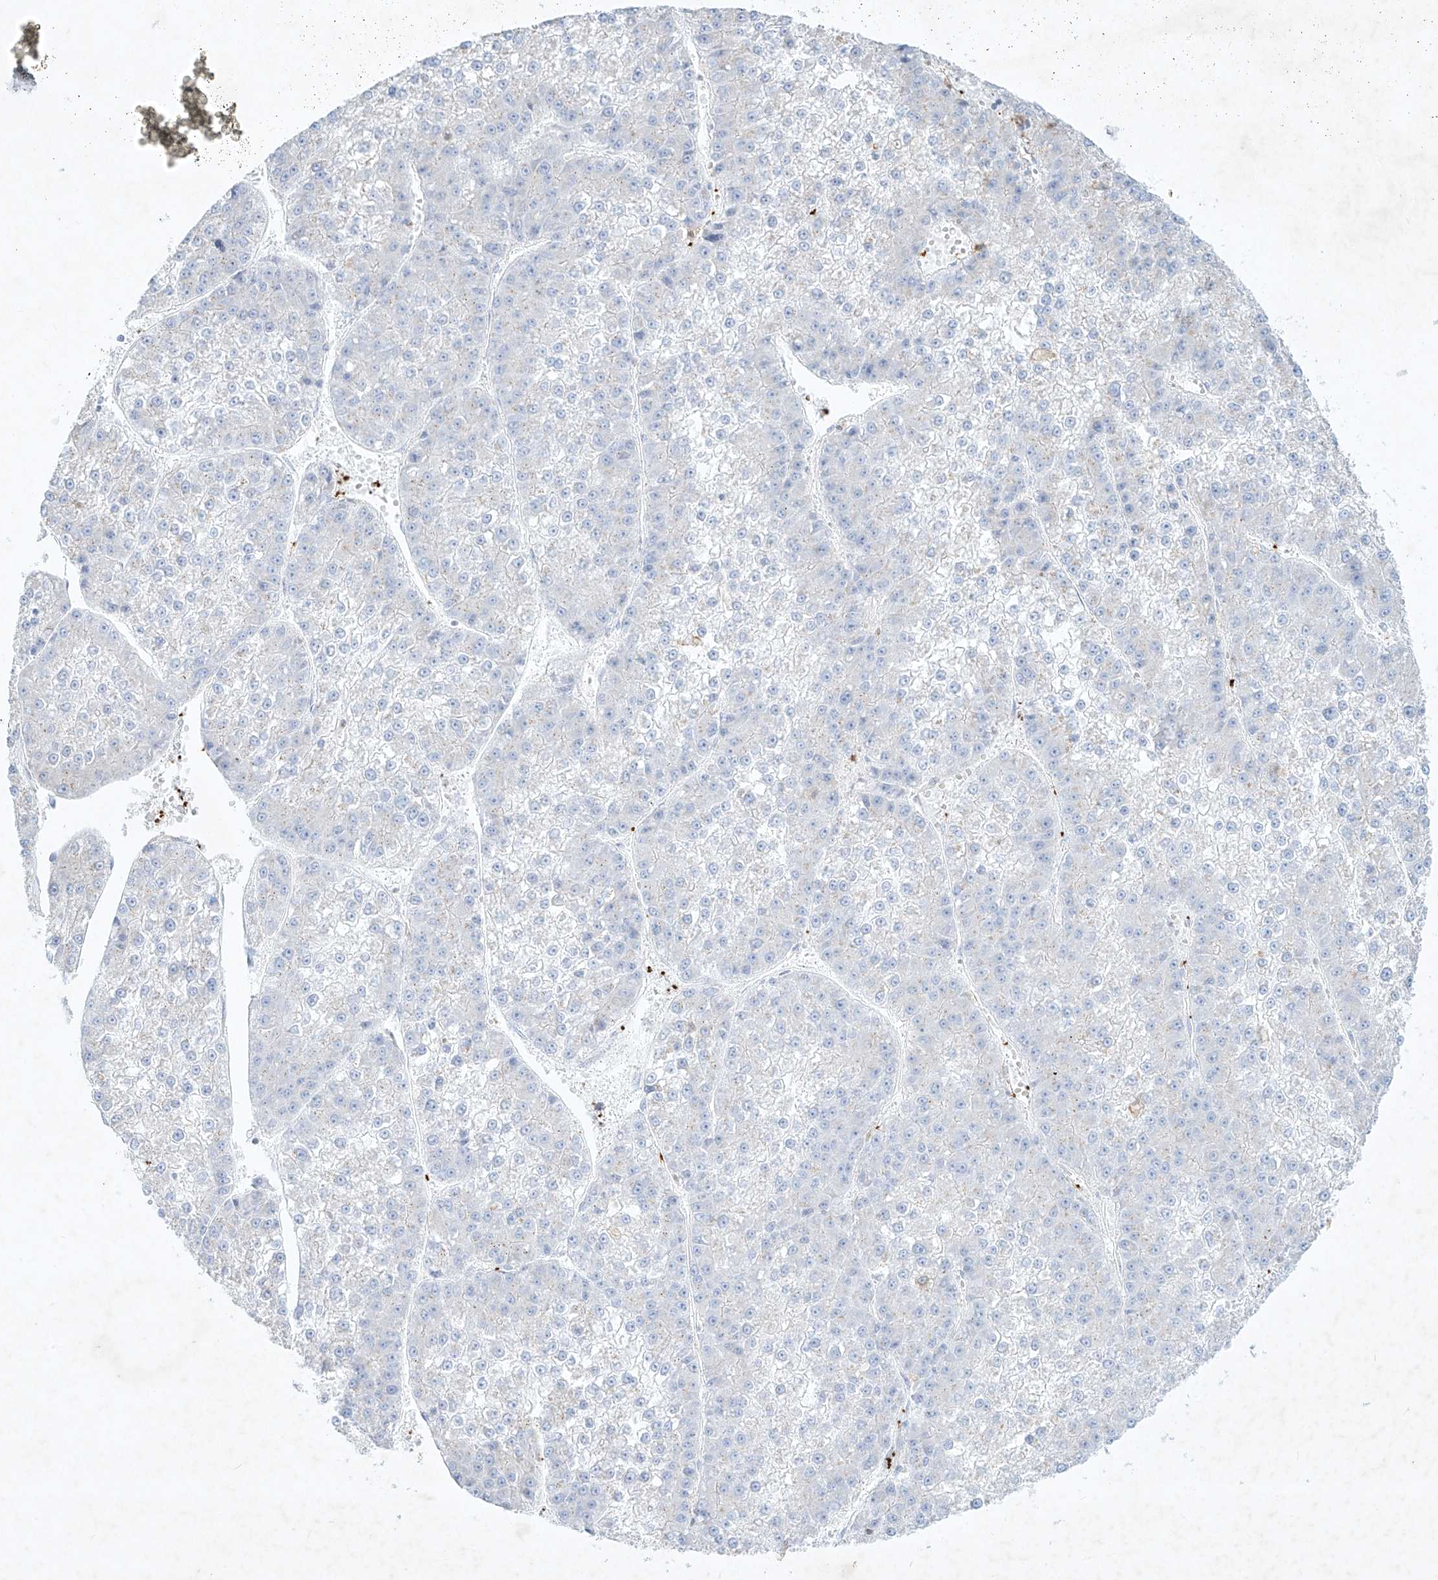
{"staining": {"intensity": "negative", "quantity": "none", "location": "none"}, "tissue": "liver cancer", "cell_type": "Tumor cells", "image_type": "cancer", "snomed": [{"axis": "morphology", "description": "Carcinoma, Hepatocellular, NOS"}, {"axis": "topography", "description": "Liver"}], "caption": "Human hepatocellular carcinoma (liver) stained for a protein using IHC demonstrates no staining in tumor cells.", "gene": "PLEK", "patient": {"sex": "female", "age": 73}}